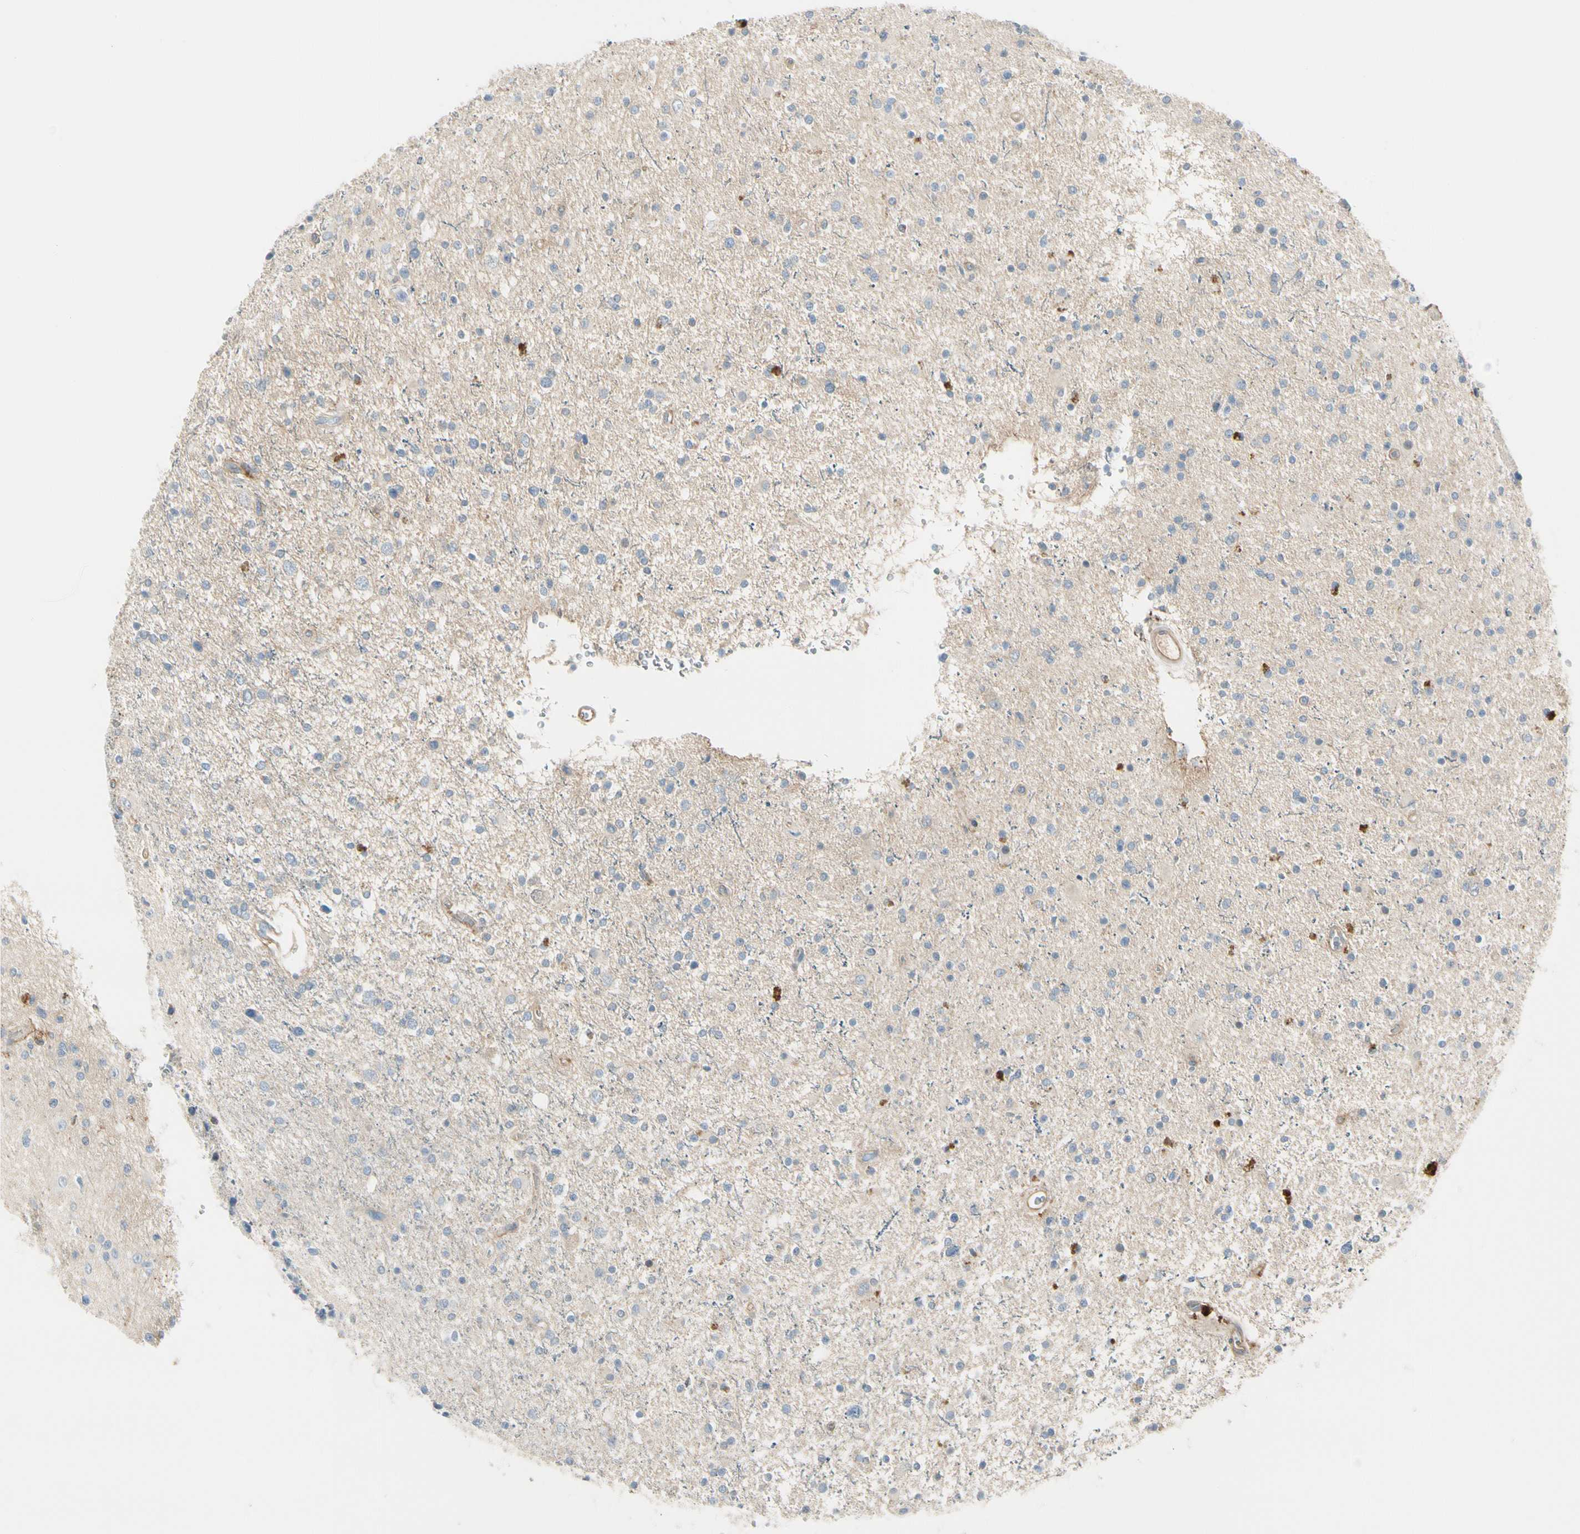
{"staining": {"intensity": "weak", "quantity": "<25%", "location": "cytoplasmic/membranous"}, "tissue": "glioma", "cell_type": "Tumor cells", "image_type": "cancer", "snomed": [{"axis": "morphology", "description": "Glioma, malignant, High grade"}, {"axis": "topography", "description": "Brain"}], "caption": "Immunohistochemistry (IHC) photomicrograph of neoplastic tissue: human glioma stained with DAB (3,3'-diaminobenzidine) shows no significant protein staining in tumor cells. (Brightfield microscopy of DAB (3,3'-diaminobenzidine) immunohistochemistry at high magnification).", "gene": "ITGA3", "patient": {"sex": "male", "age": 33}}